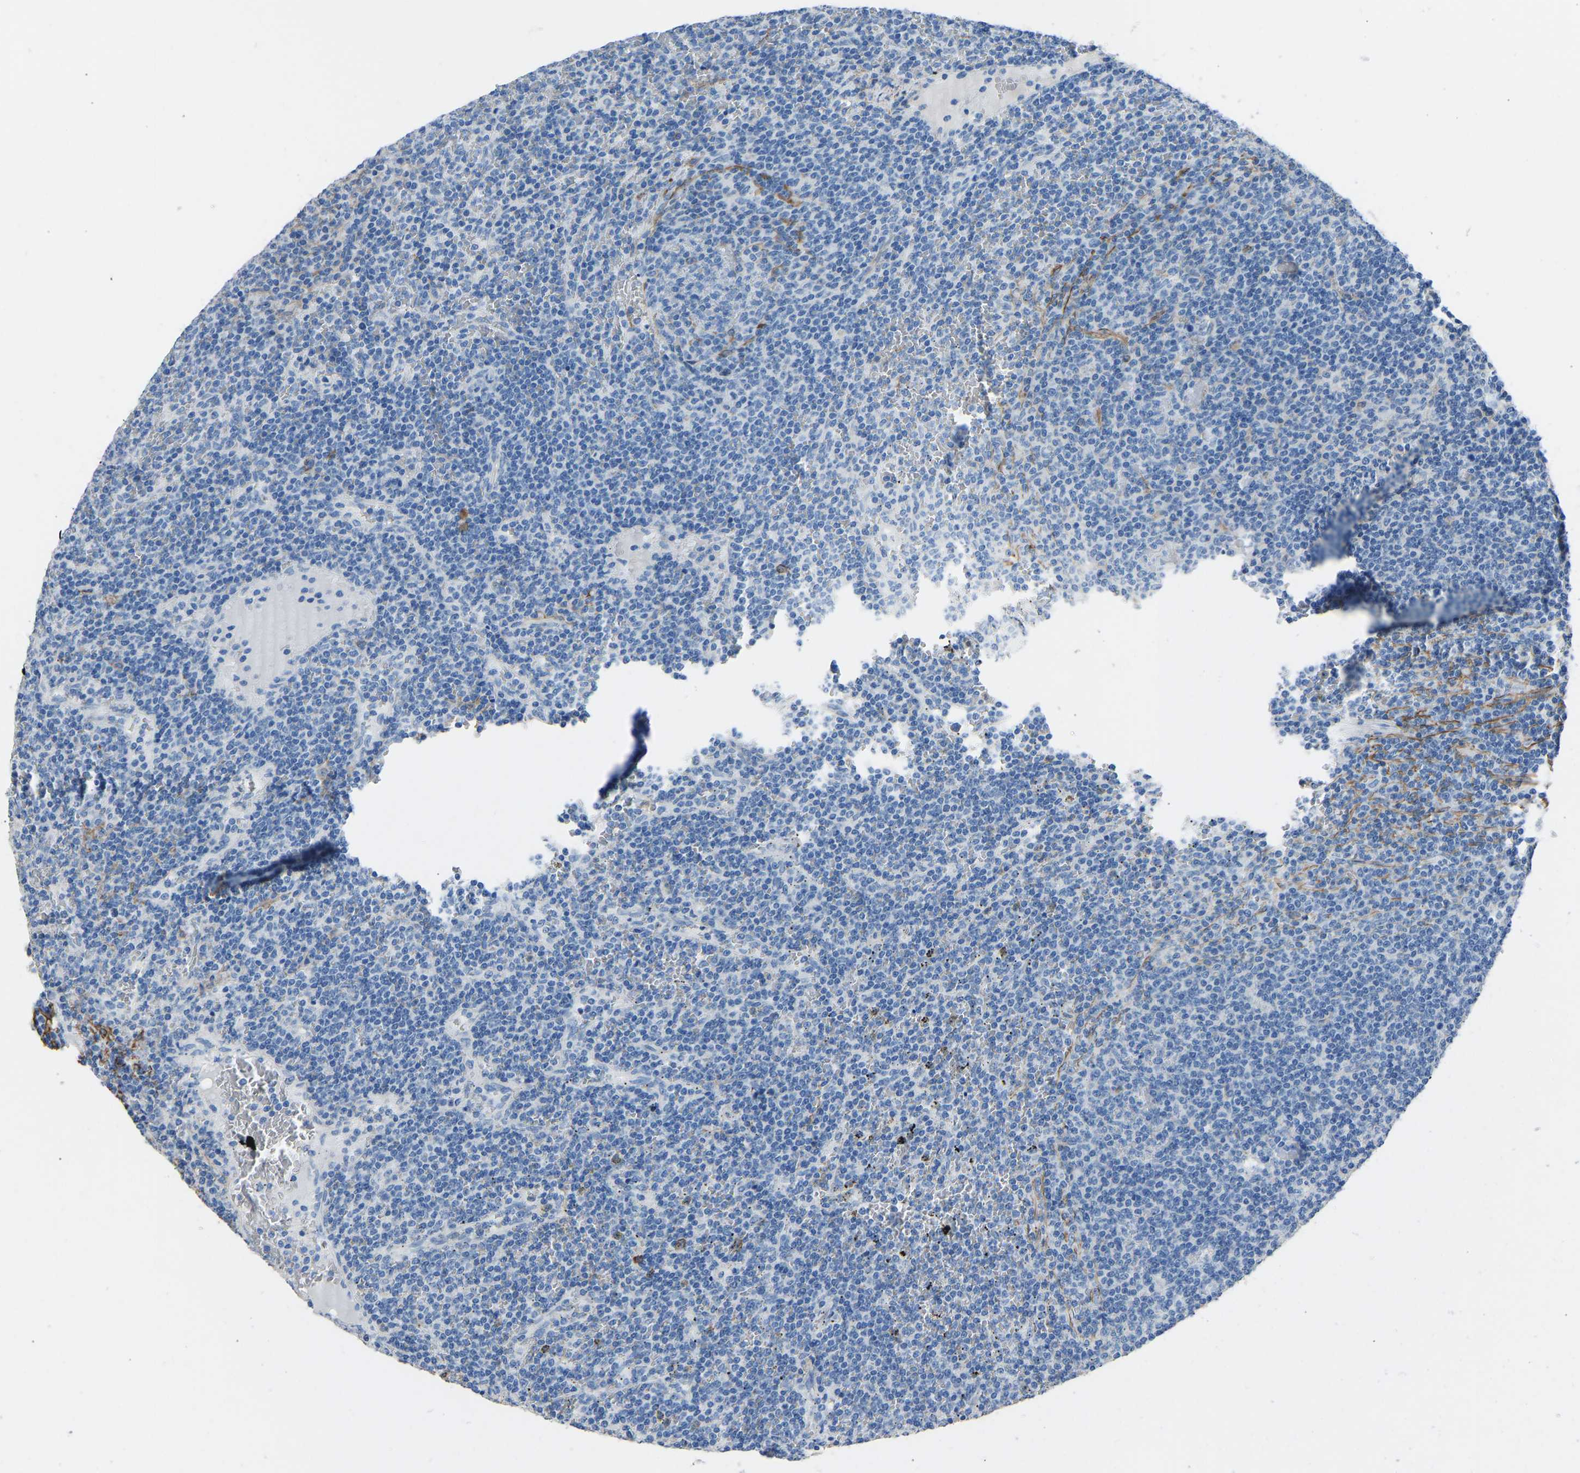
{"staining": {"intensity": "negative", "quantity": "none", "location": "none"}, "tissue": "lymphoma", "cell_type": "Tumor cells", "image_type": "cancer", "snomed": [{"axis": "morphology", "description": "Malignant lymphoma, non-Hodgkin's type, Low grade"}, {"axis": "topography", "description": "Spleen"}], "caption": "Immunohistochemistry photomicrograph of neoplastic tissue: human lymphoma stained with DAB (3,3'-diaminobenzidine) reveals no significant protein positivity in tumor cells. (DAB (3,3'-diaminobenzidine) immunohistochemistry (IHC) visualized using brightfield microscopy, high magnification).", "gene": "MYH10", "patient": {"sex": "female", "age": 50}}